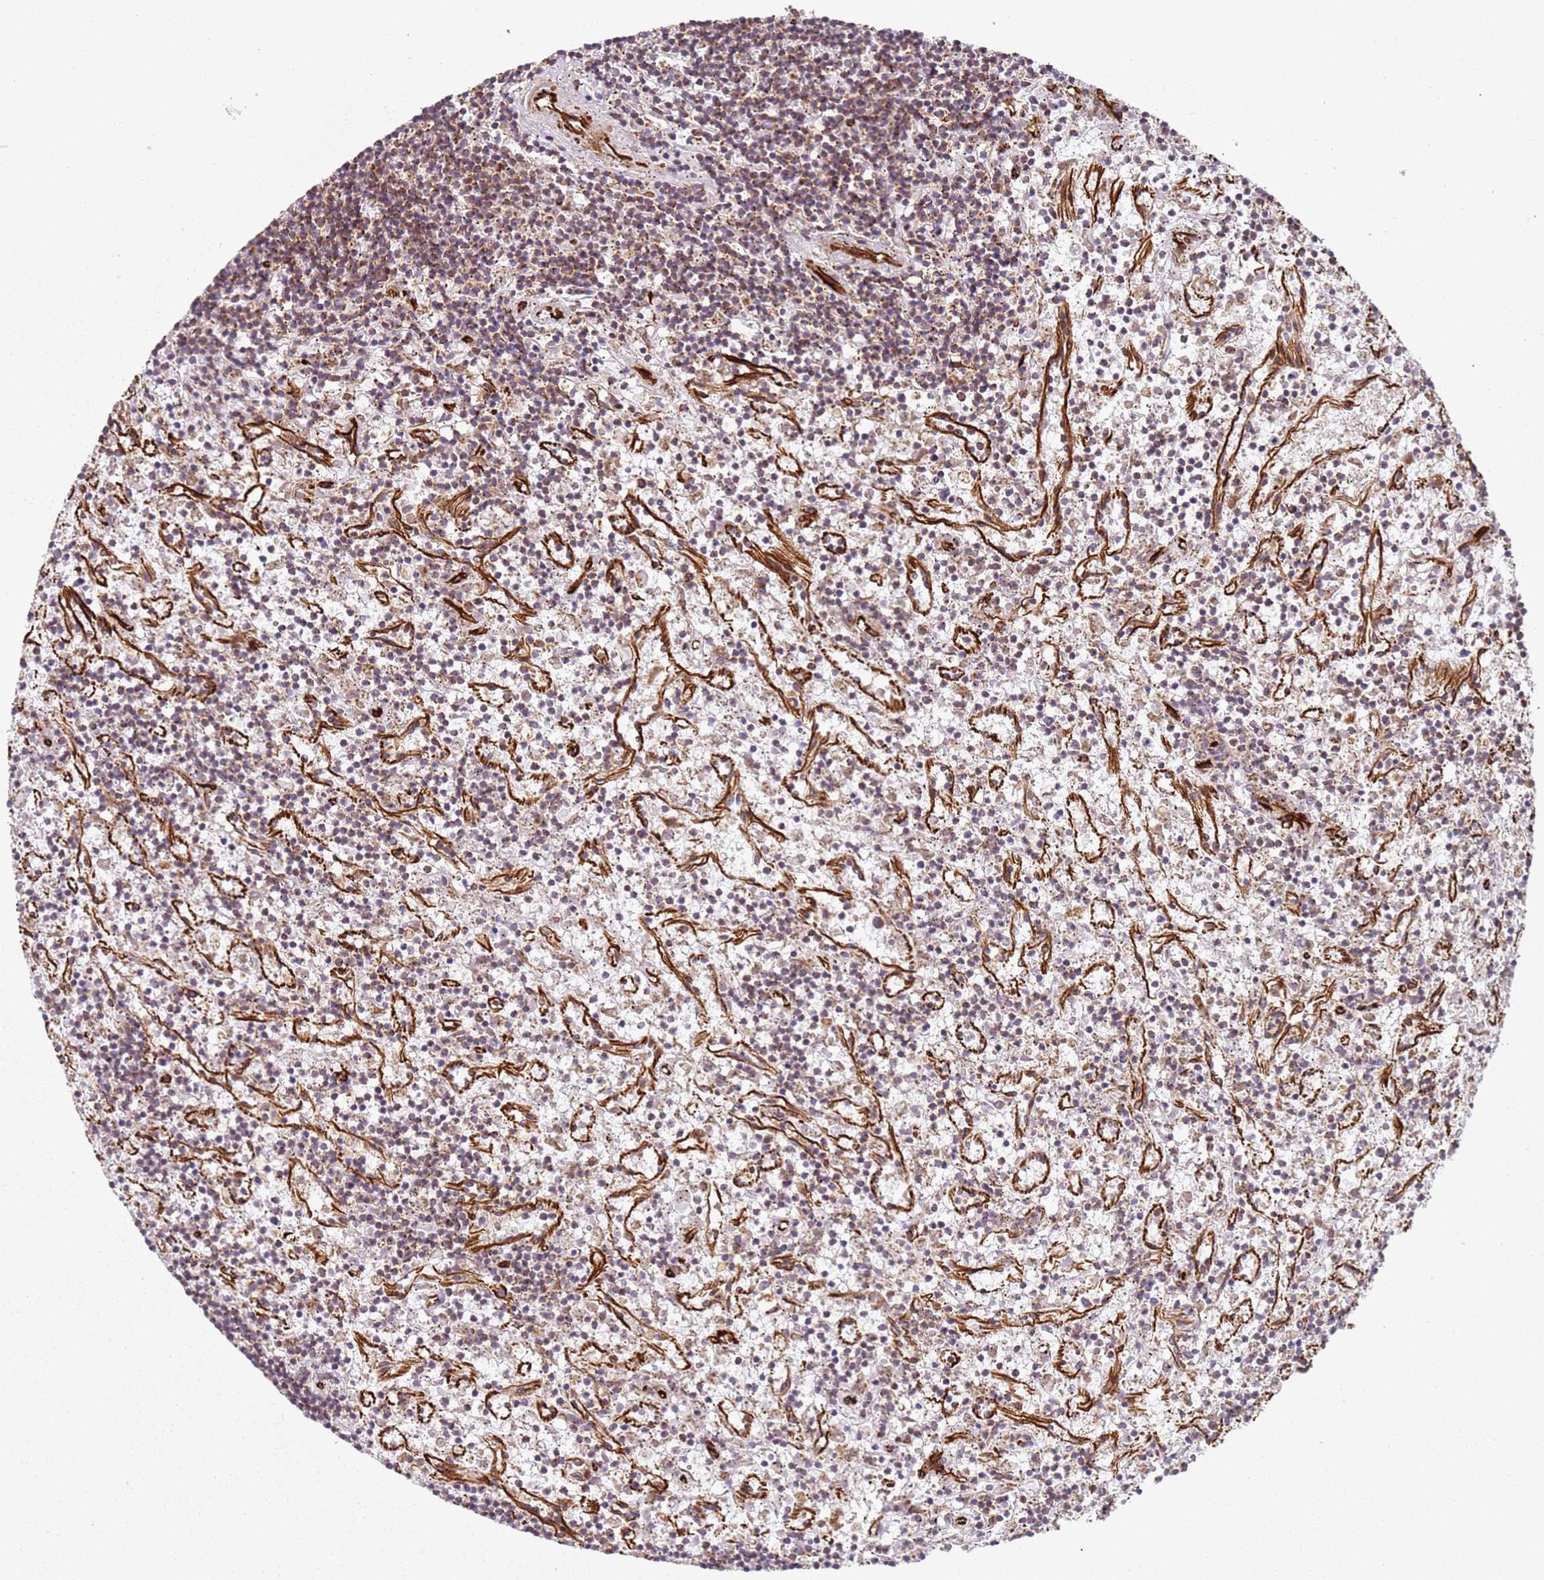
{"staining": {"intensity": "weak", "quantity": "25%-75%", "location": "cytoplasmic/membranous"}, "tissue": "lymphoma", "cell_type": "Tumor cells", "image_type": "cancer", "snomed": [{"axis": "morphology", "description": "Malignant lymphoma, non-Hodgkin's type, Low grade"}, {"axis": "topography", "description": "Spleen"}], "caption": "Malignant lymphoma, non-Hodgkin's type (low-grade) was stained to show a protein in brown. There is low levels of weak cytoplasmic/membranous staining in approximately 25%-75% of tumor cells.", "gene": "SNAPIN", "patient": {"sex": "male", "age": 76}}